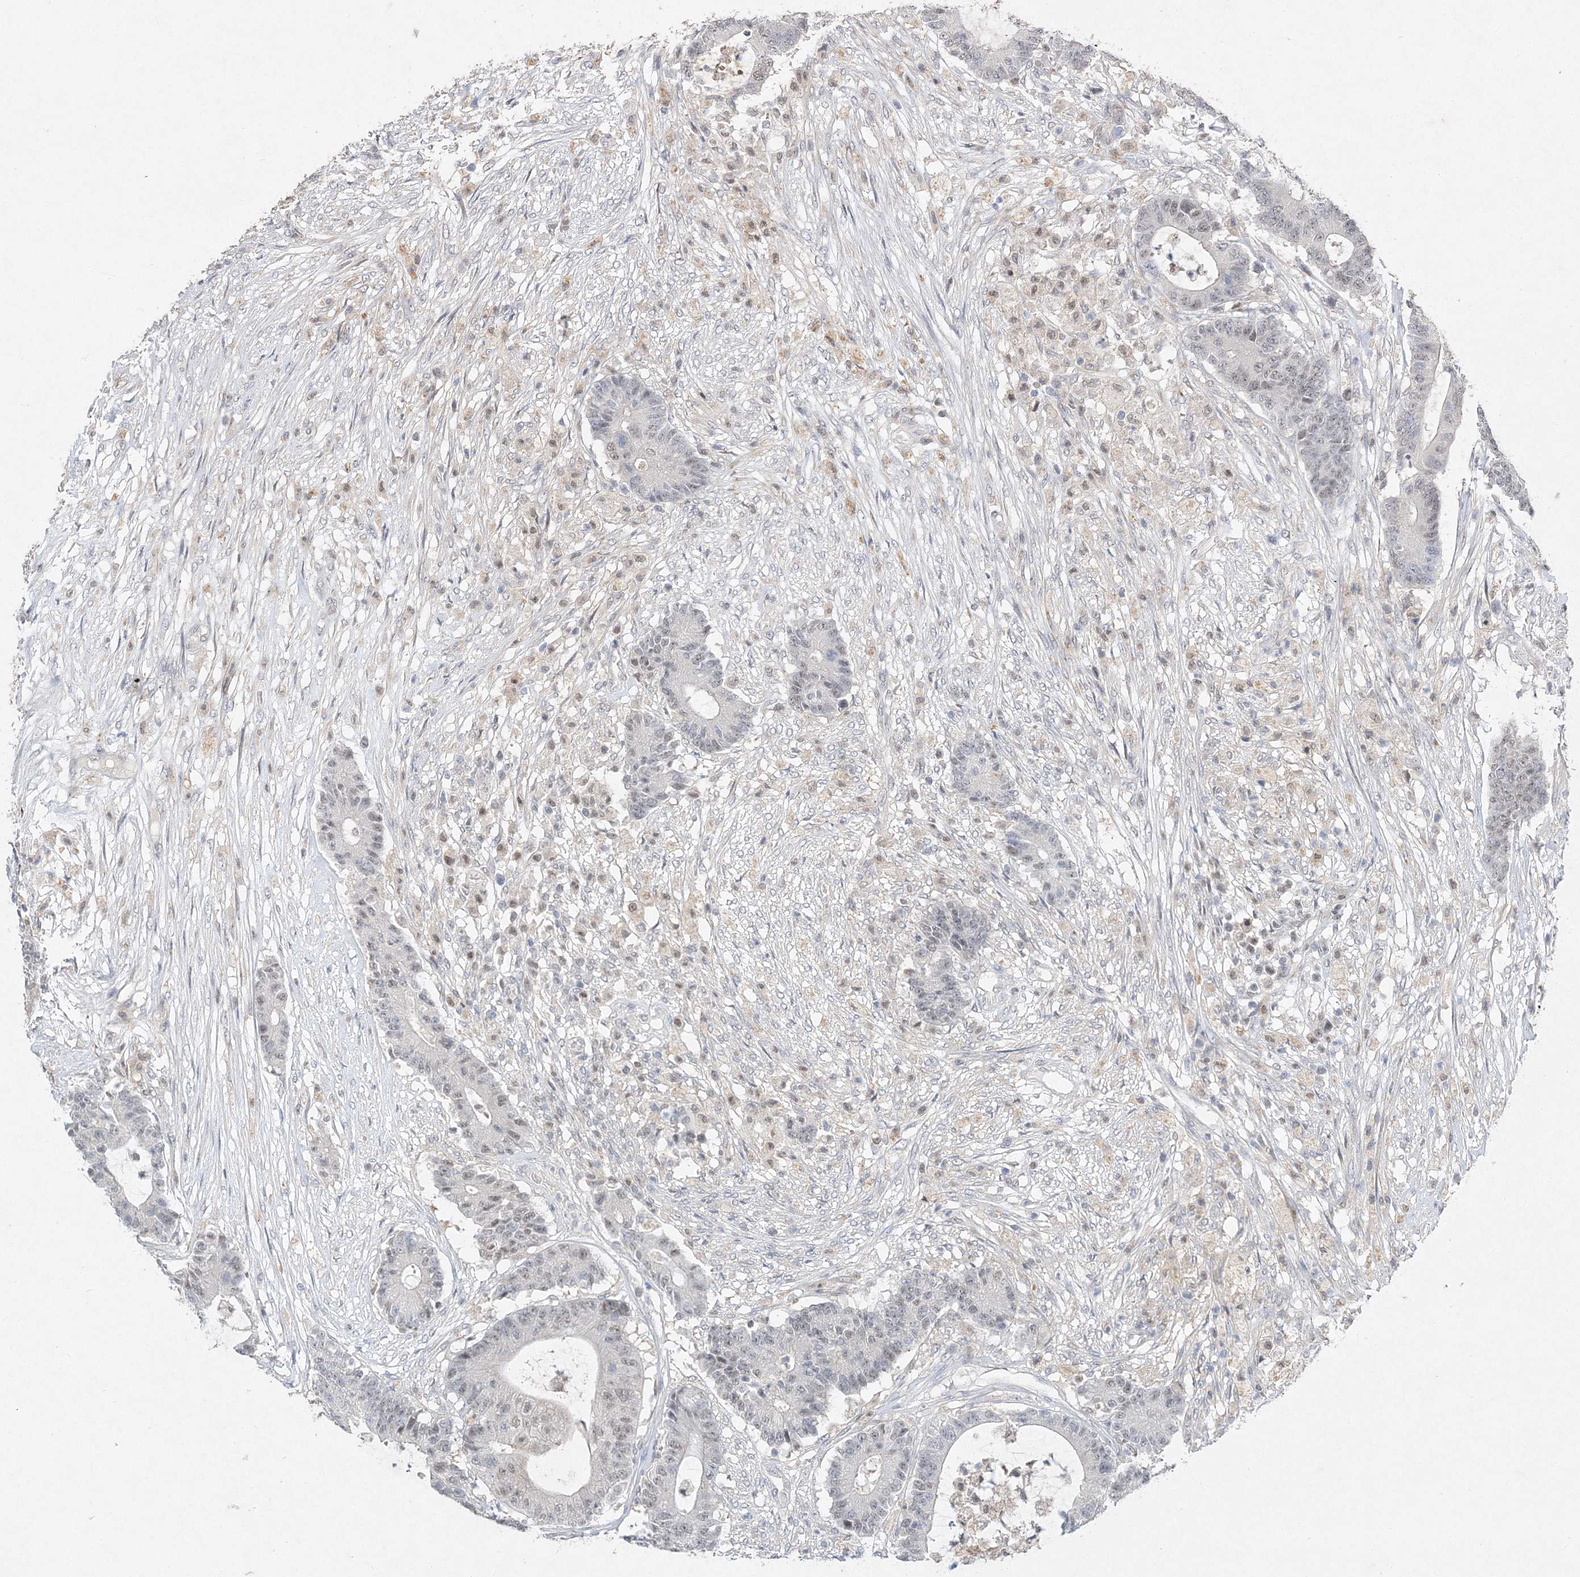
{"staining": {"intensity": "weak", "quantity": "25%-75%", "location": "nuclear"}, "tissue": "colorectal cancer", "cell_type": "Tumor cells", "image_type": "cancer", "snomed": [{"axis": "morphology", "description": "Adenocarcinoma, NOS"}, {"axis": "topography", "description": "Colon"}], "caption": "Protein staining demonstrates weak nuclear expression in approximately 25%-75% of tumor cells in colorectal adenocarcinoma.", "gene": "MAT2B", "patient": {"sex": "female", "age": 84}}